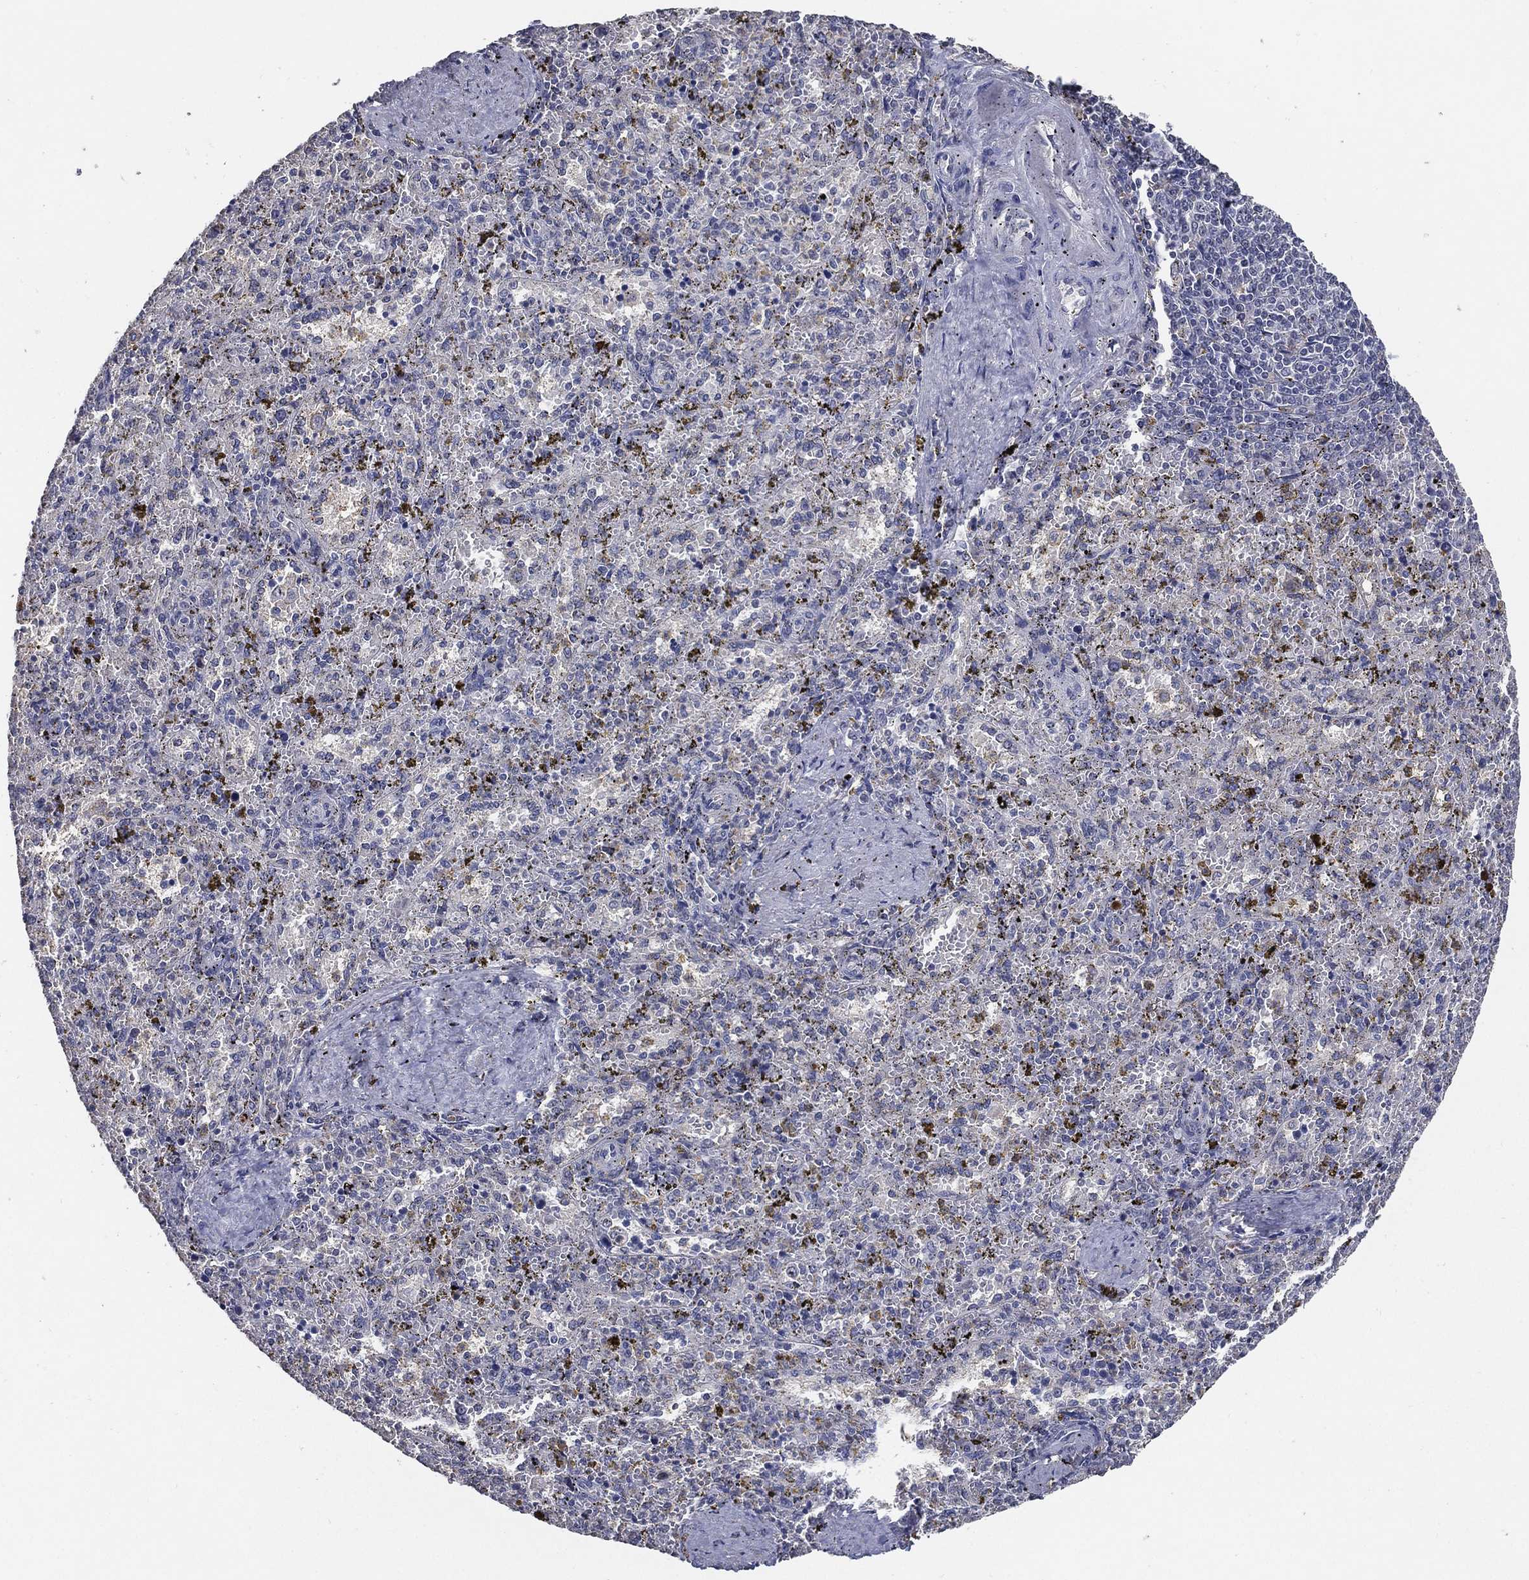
{"staining": {"intensity": "negative", "quantity": "none", "location": "none"}, "tissue": "spleen", "cell_type": "Cells in red pulp", "image_type": "normal", "snomed": [{"axis": "morphology", "description": "Normal tissue, NOS"}, {"axis": "topography", "description": "Spleen"}], "caption": "Normal spleen was stained to show a protein in brown. There is no significant staining in cells in red pulp.", "gene": "EFNA1", "patient": {"sex": "female", "age": 50}}